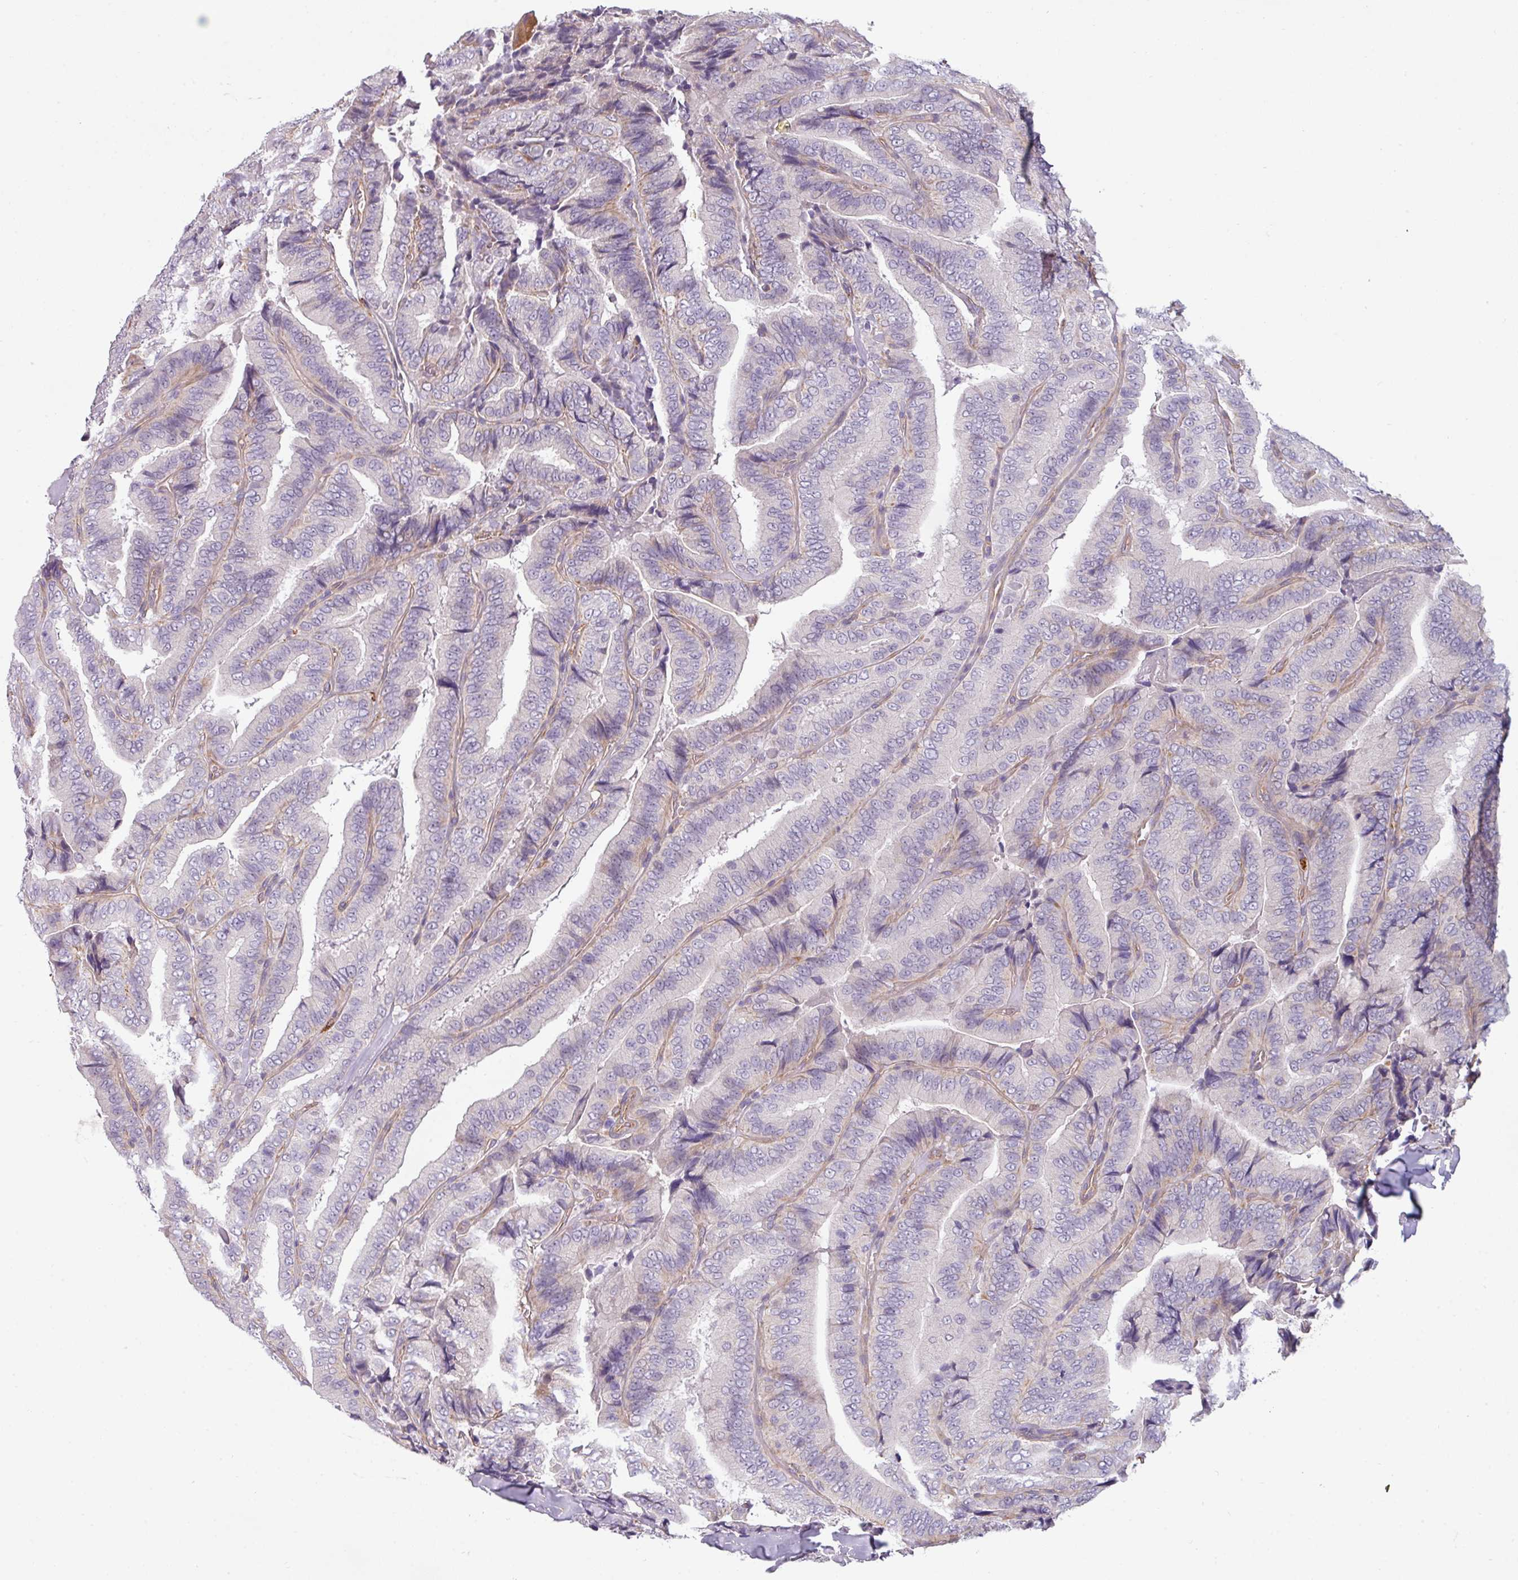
{"staining": {"intensity": "negative", "quantity": "none", "location": "none"}, "tissue": "thyroid cancer", "cell_type": "Tumor cells", "image_type": "cancer", "snomed": [{"axis": "morphology", "description": "Papillary adenocarcinoma, NOS"}, {"axis": "topography", "description": "Thyroid gland"}], "caption": "DAB (3,3'-diaminobenzidine) immunohistochemical staining of thyroid papillary adenocarcinoma exhibits no significant positivity in tumor cells.", "gene": "BUD23", "patient": {"sex": "male", "age": 61}}